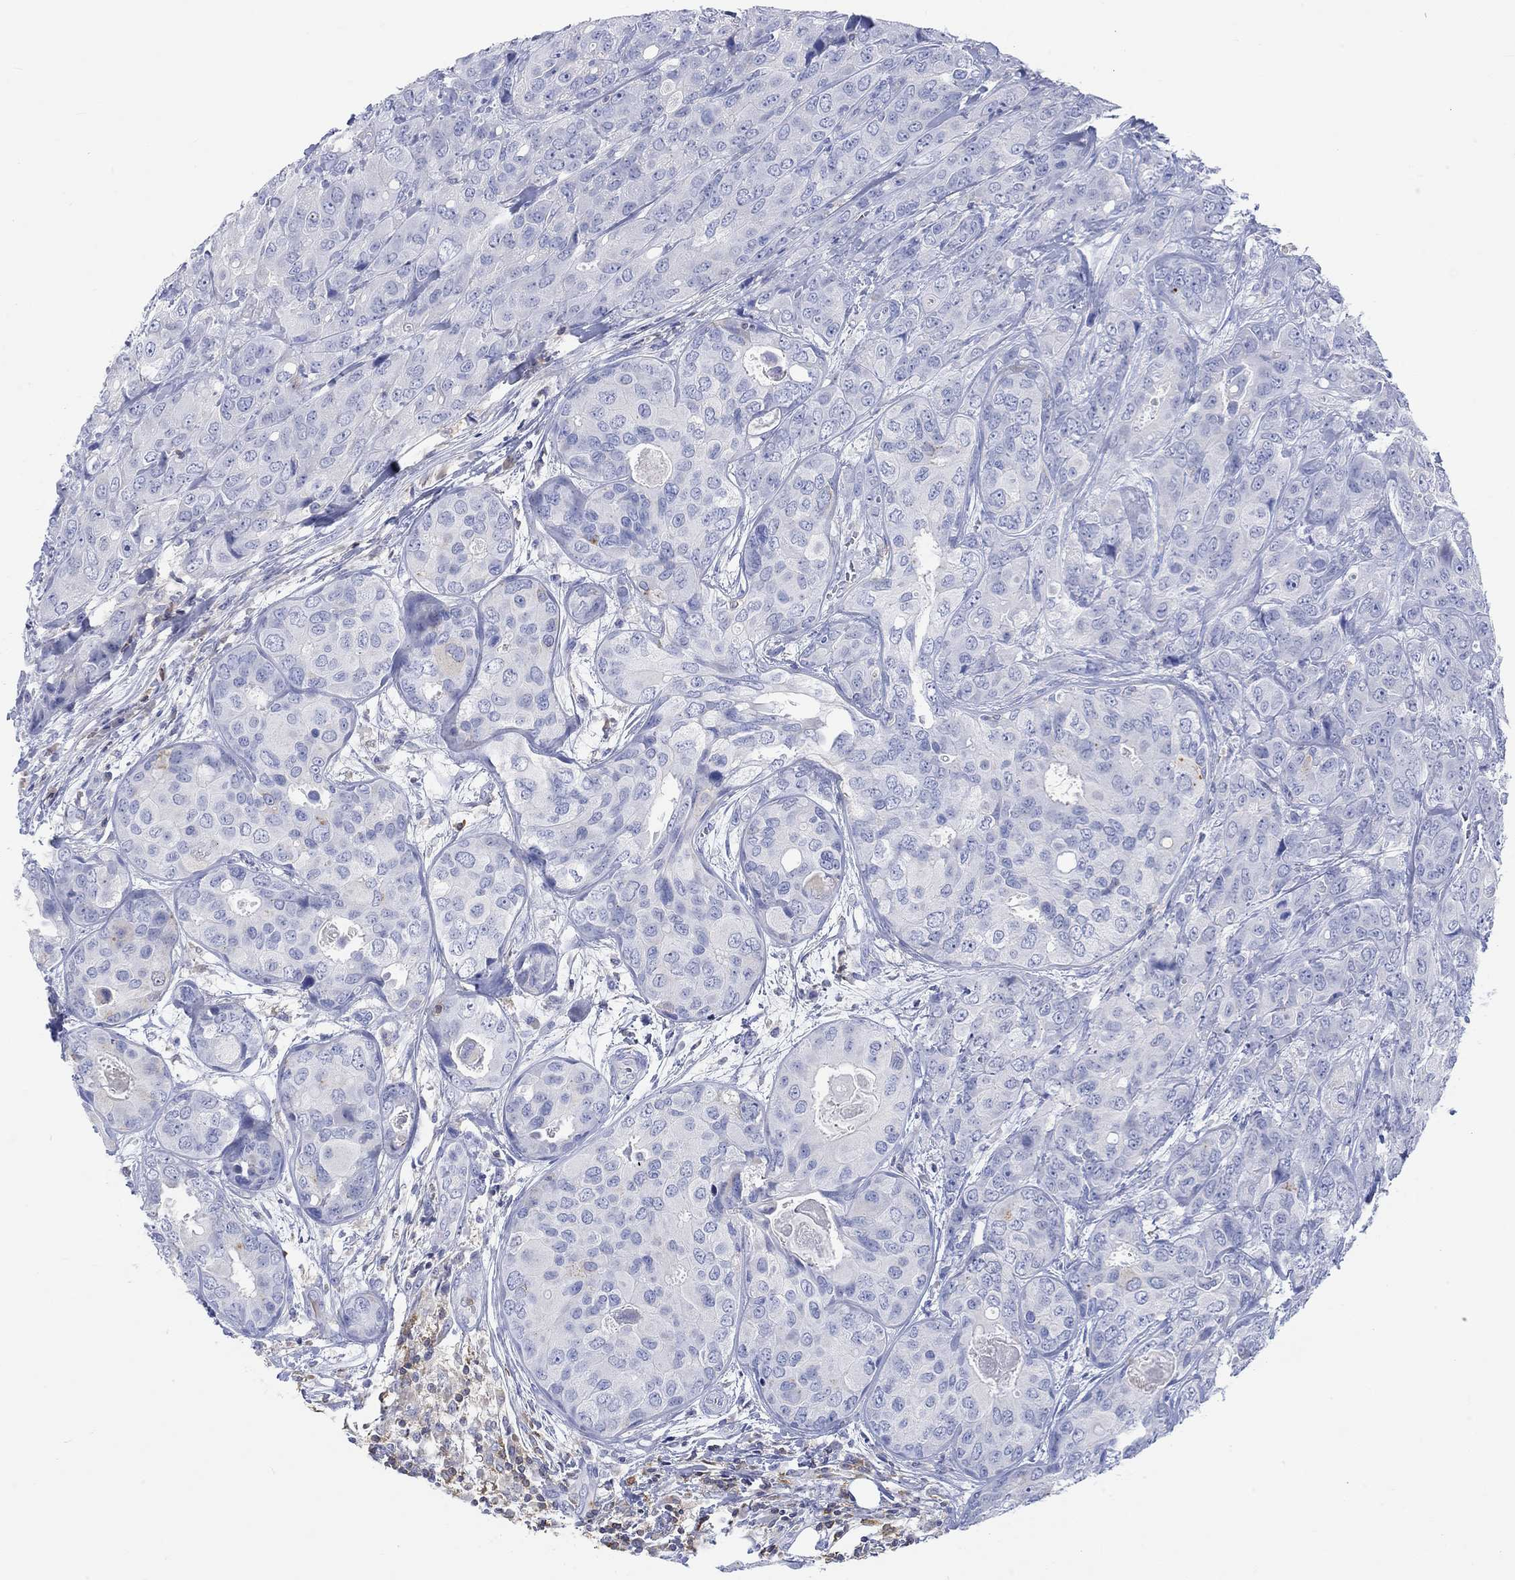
{"staining": {"intensity": "negative", "quantity": "none", "location": "none"}, "tissue": "breast cancer", "cell_type": "Tumor cells", "image_type": "cancer", "snomed": [{"axis": "morphology", "description": "Duct carcinoma"}, {"axis": "topography", "description": "Breast"}], "caption": "A histopathology image of human breast invasive ductal carcinoma is negative for staining in tumor cells.", "gene": "GCM1", "patient": {"sex": "female", "age": 43}}